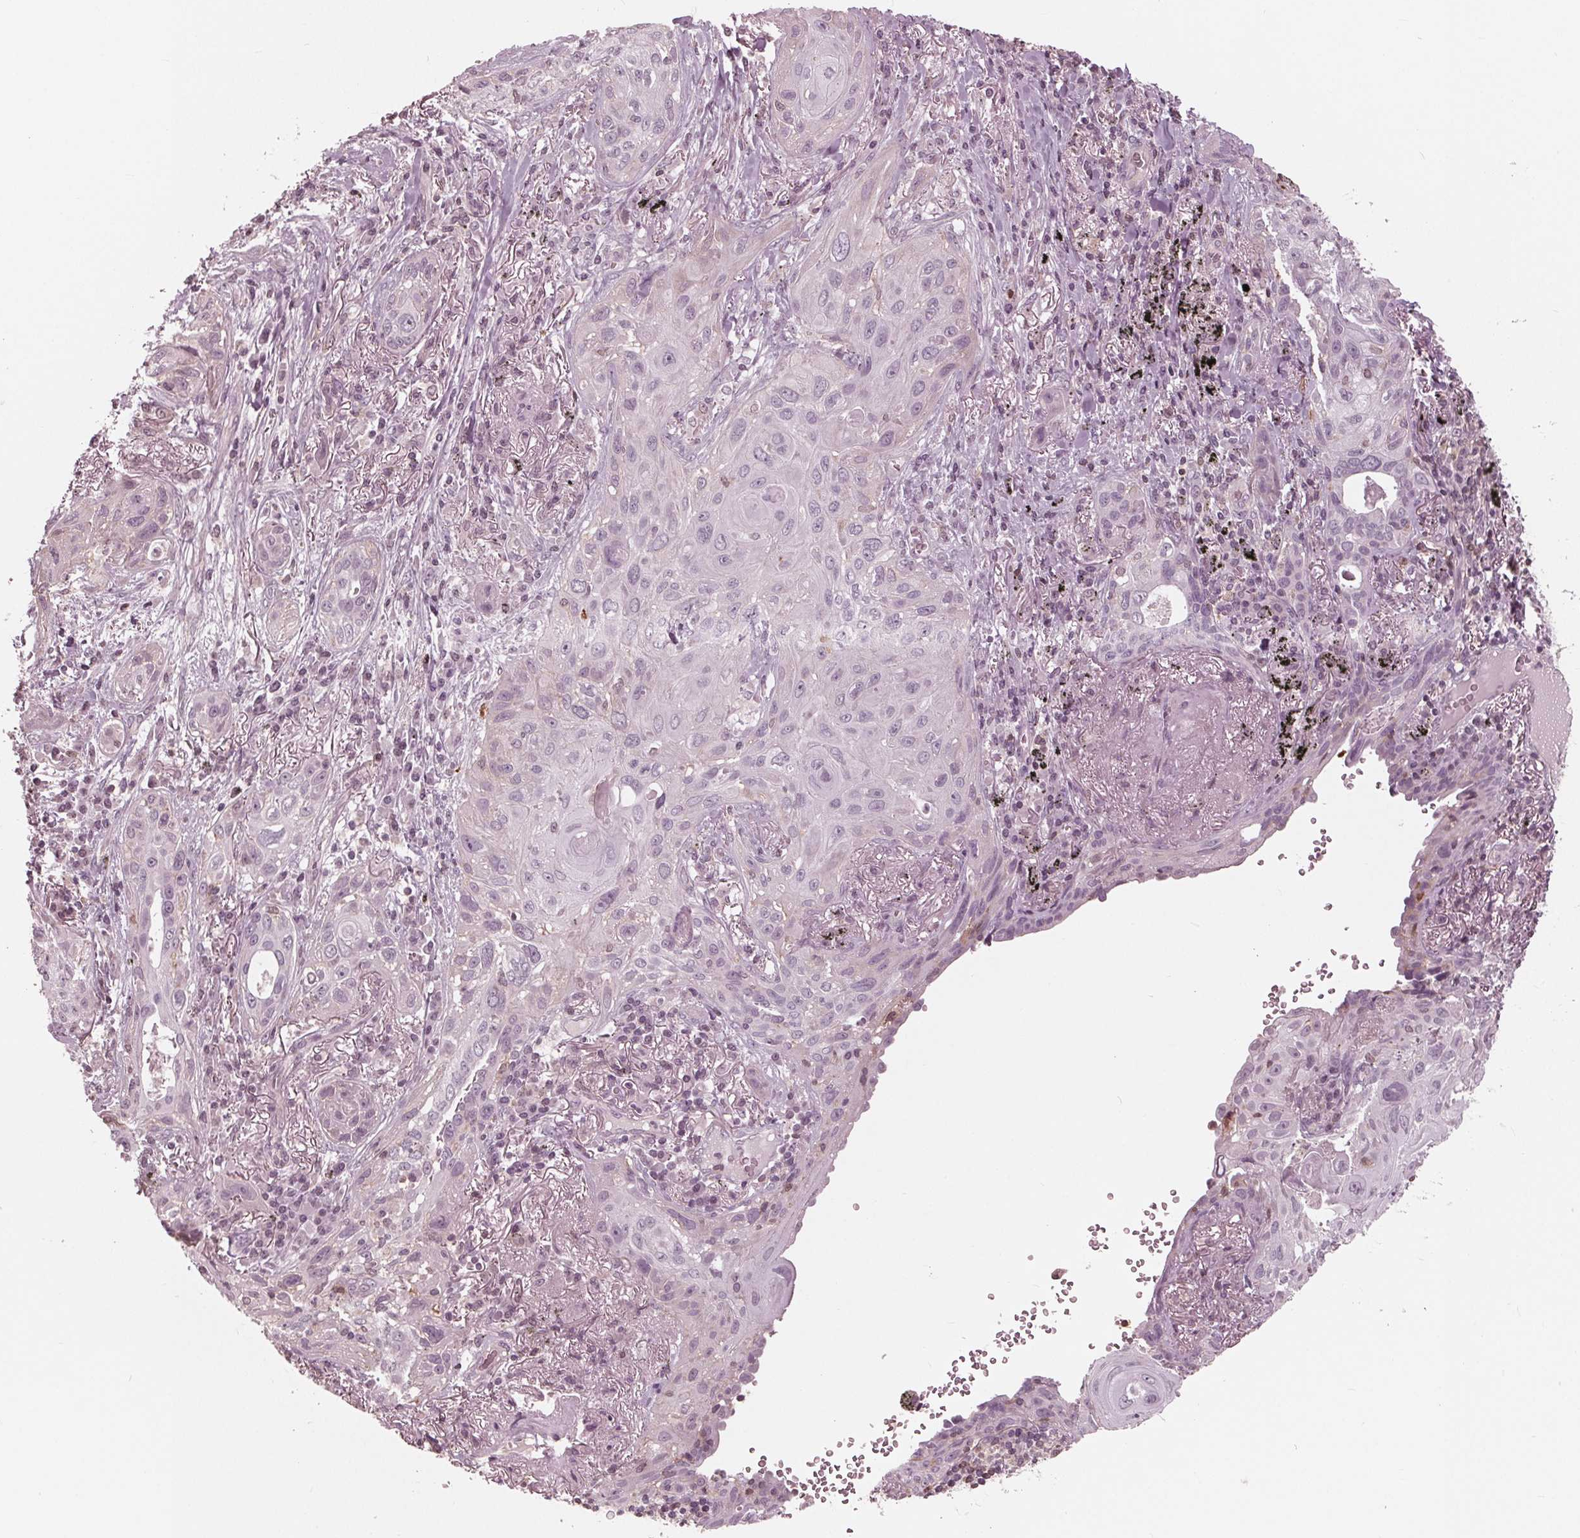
{"staining": {"intensity": "negative", "quantity": "none", "location": "none"}, "tissue": "lung cancer", "cell_type": "Tumor cells", "image_type": "cancer", "snomed": [{"axis": "morphology", "description": "Squamous cell carcinoma, NOS"}, {"axis": "topography", "description": "Lung"}], "caption": "This is an immunohistochemistry image of human lung cancer. There is no expression in tumor cells.", "gene": "ING3", "patient": {"sex": "male", "age": 79}}